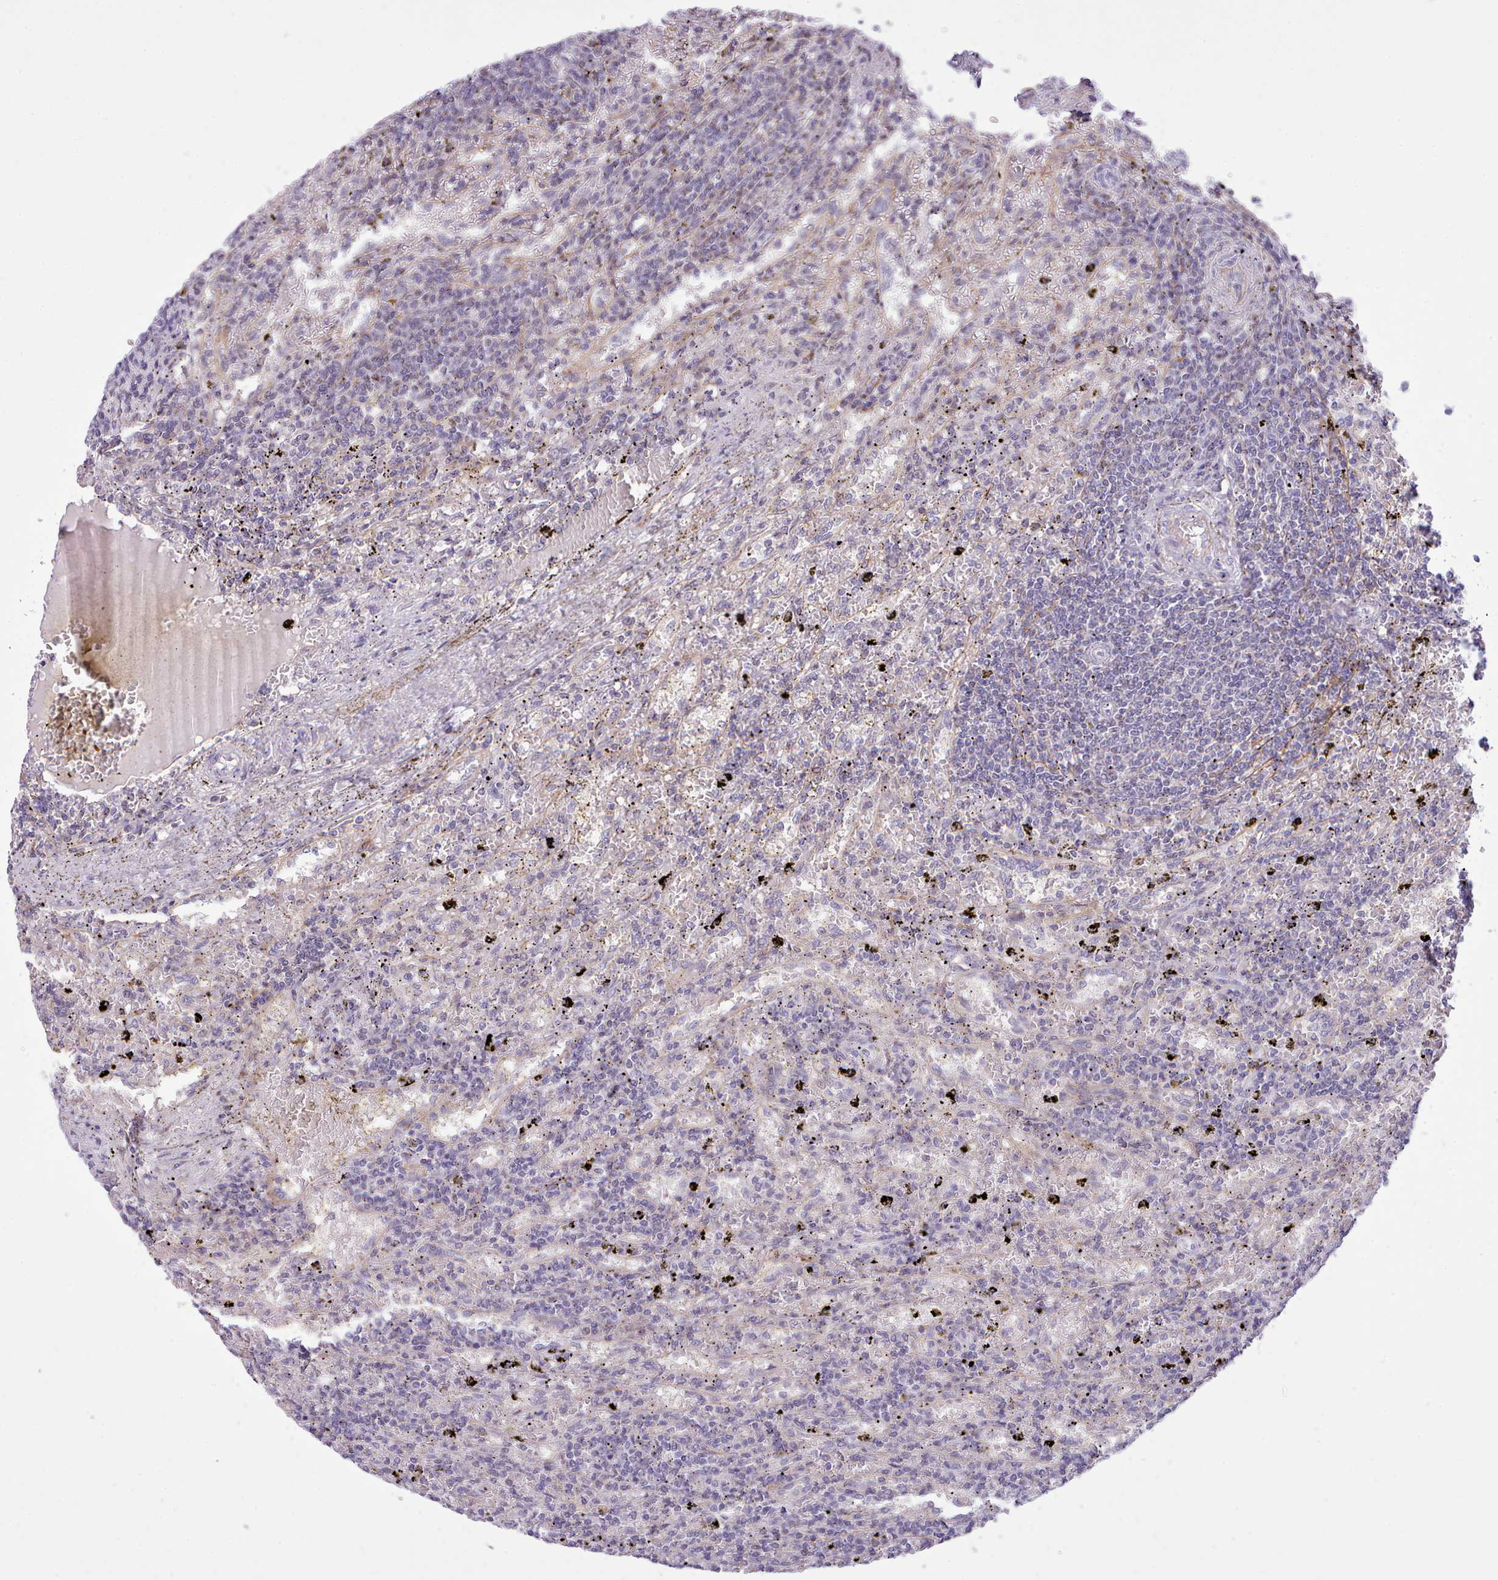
{"staining": {"intensity": "negative", "quantity": "none", "location": "none"}, "tissue": "lymphoma", "cell_type": "Tumor cells", "image_type": "cancer", "snomed": [{"axis": "morphology", "description": "Malignant lymphoma, non-Hodgkin's type, Low grade"}, {"axis": "topography", "description": "Spleen"}], "caption": "Protein analysis of lymphoma displays no significant positivity in tumor cells.", "gene": "CYP2A13", "patient": {"sex": "male", "age": 76}}